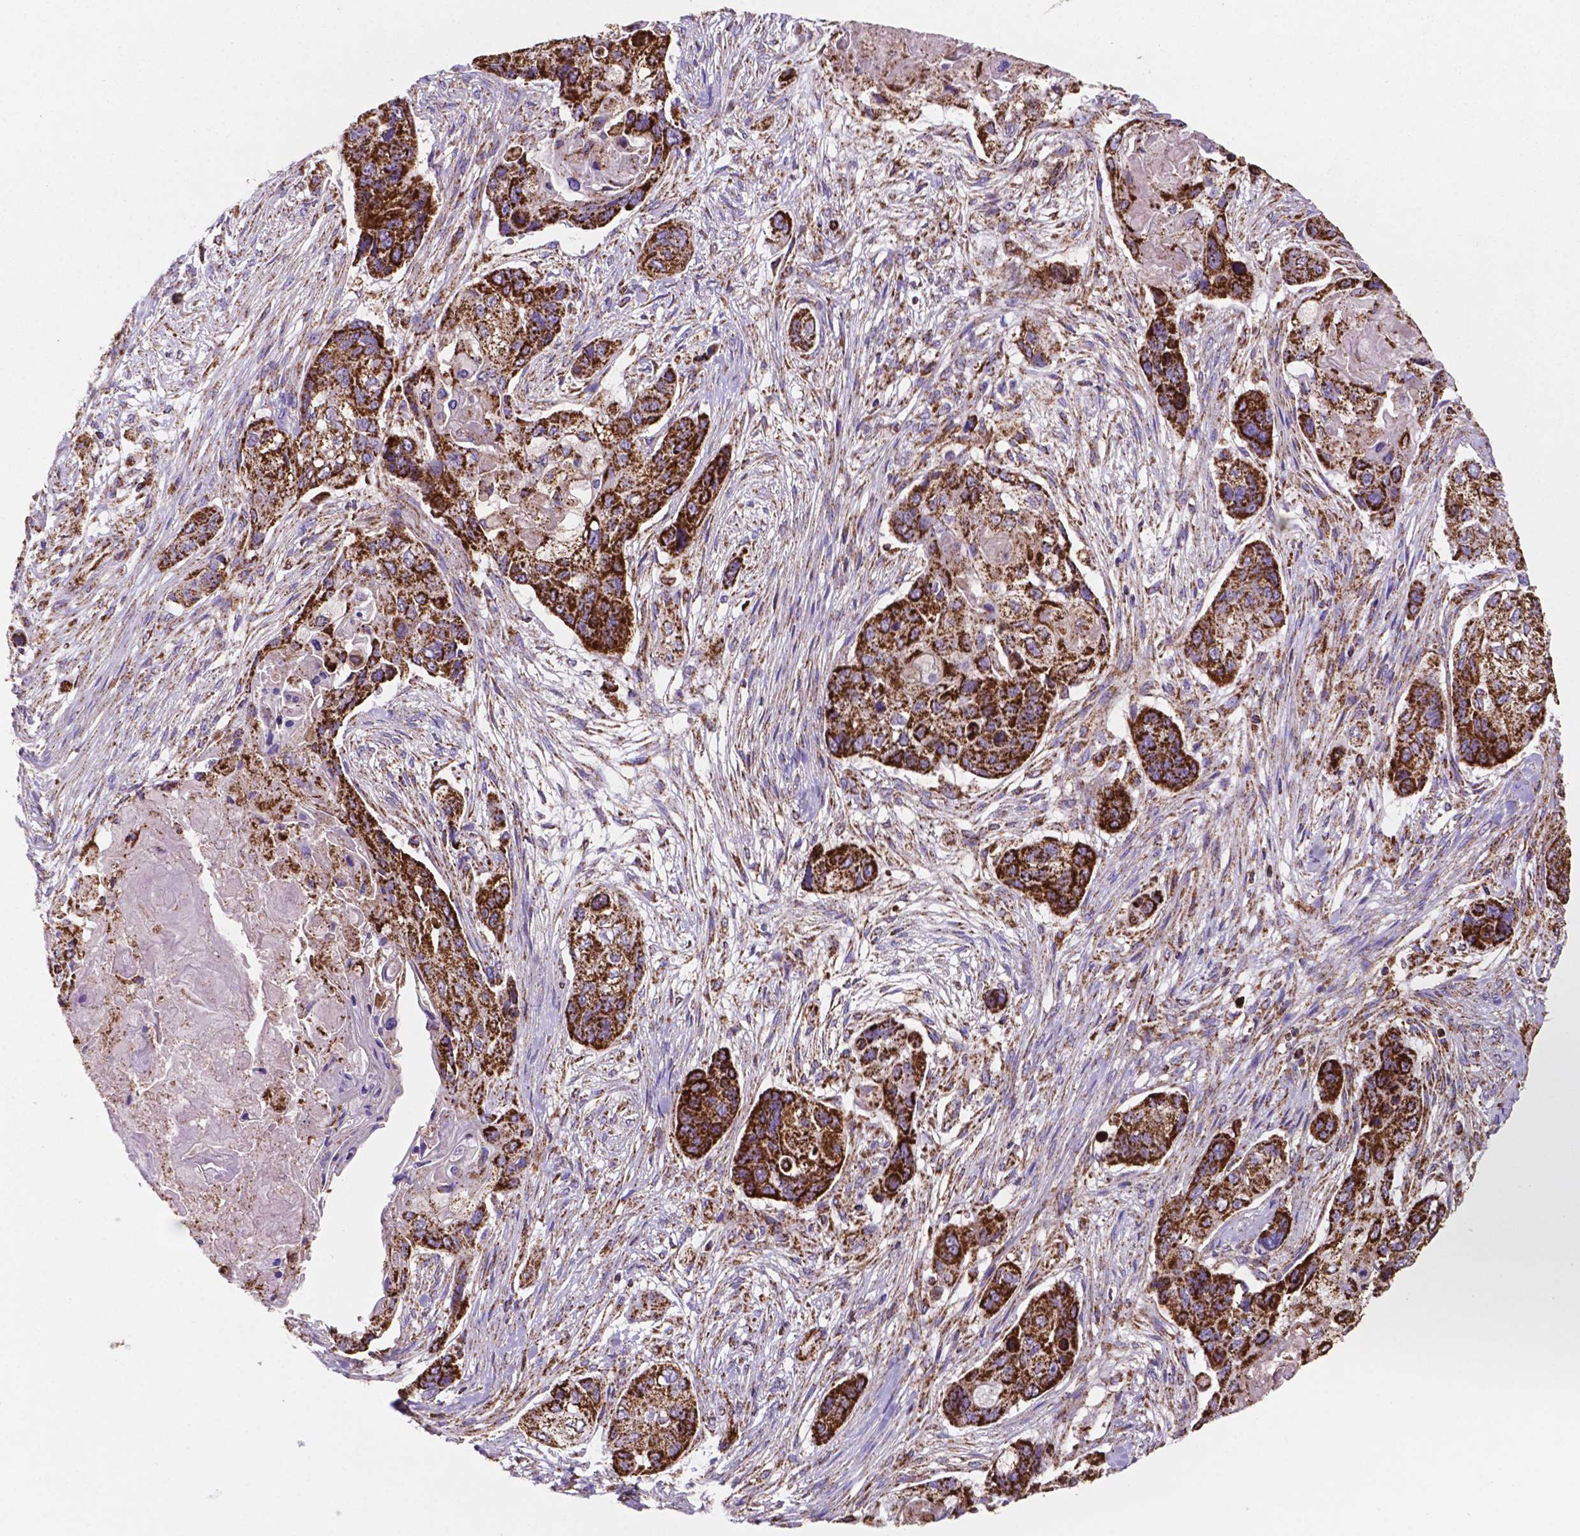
{"staining": {"intensity": "strong", "quantity": ">75%", "location": "cytoplasmic/membranous"}, "tissue": "lung cancer", "cell_type": "Tumor cells", "image_type": "cancer", "snomed": [{"axis": "morphology", "description": "Squamous cell carcinoma, NOS"}, {"axis": "topography", "description": "Lung"}], "caption": "Squamous cell carcinoma (lung) stained with immunohistochemistry (IHC) displays strong cytoplasmic/membranous positivity in approximately >75% of tumor cells.", "gene": "HSPD1", "patient": {"sex": "male", "age": 69}}